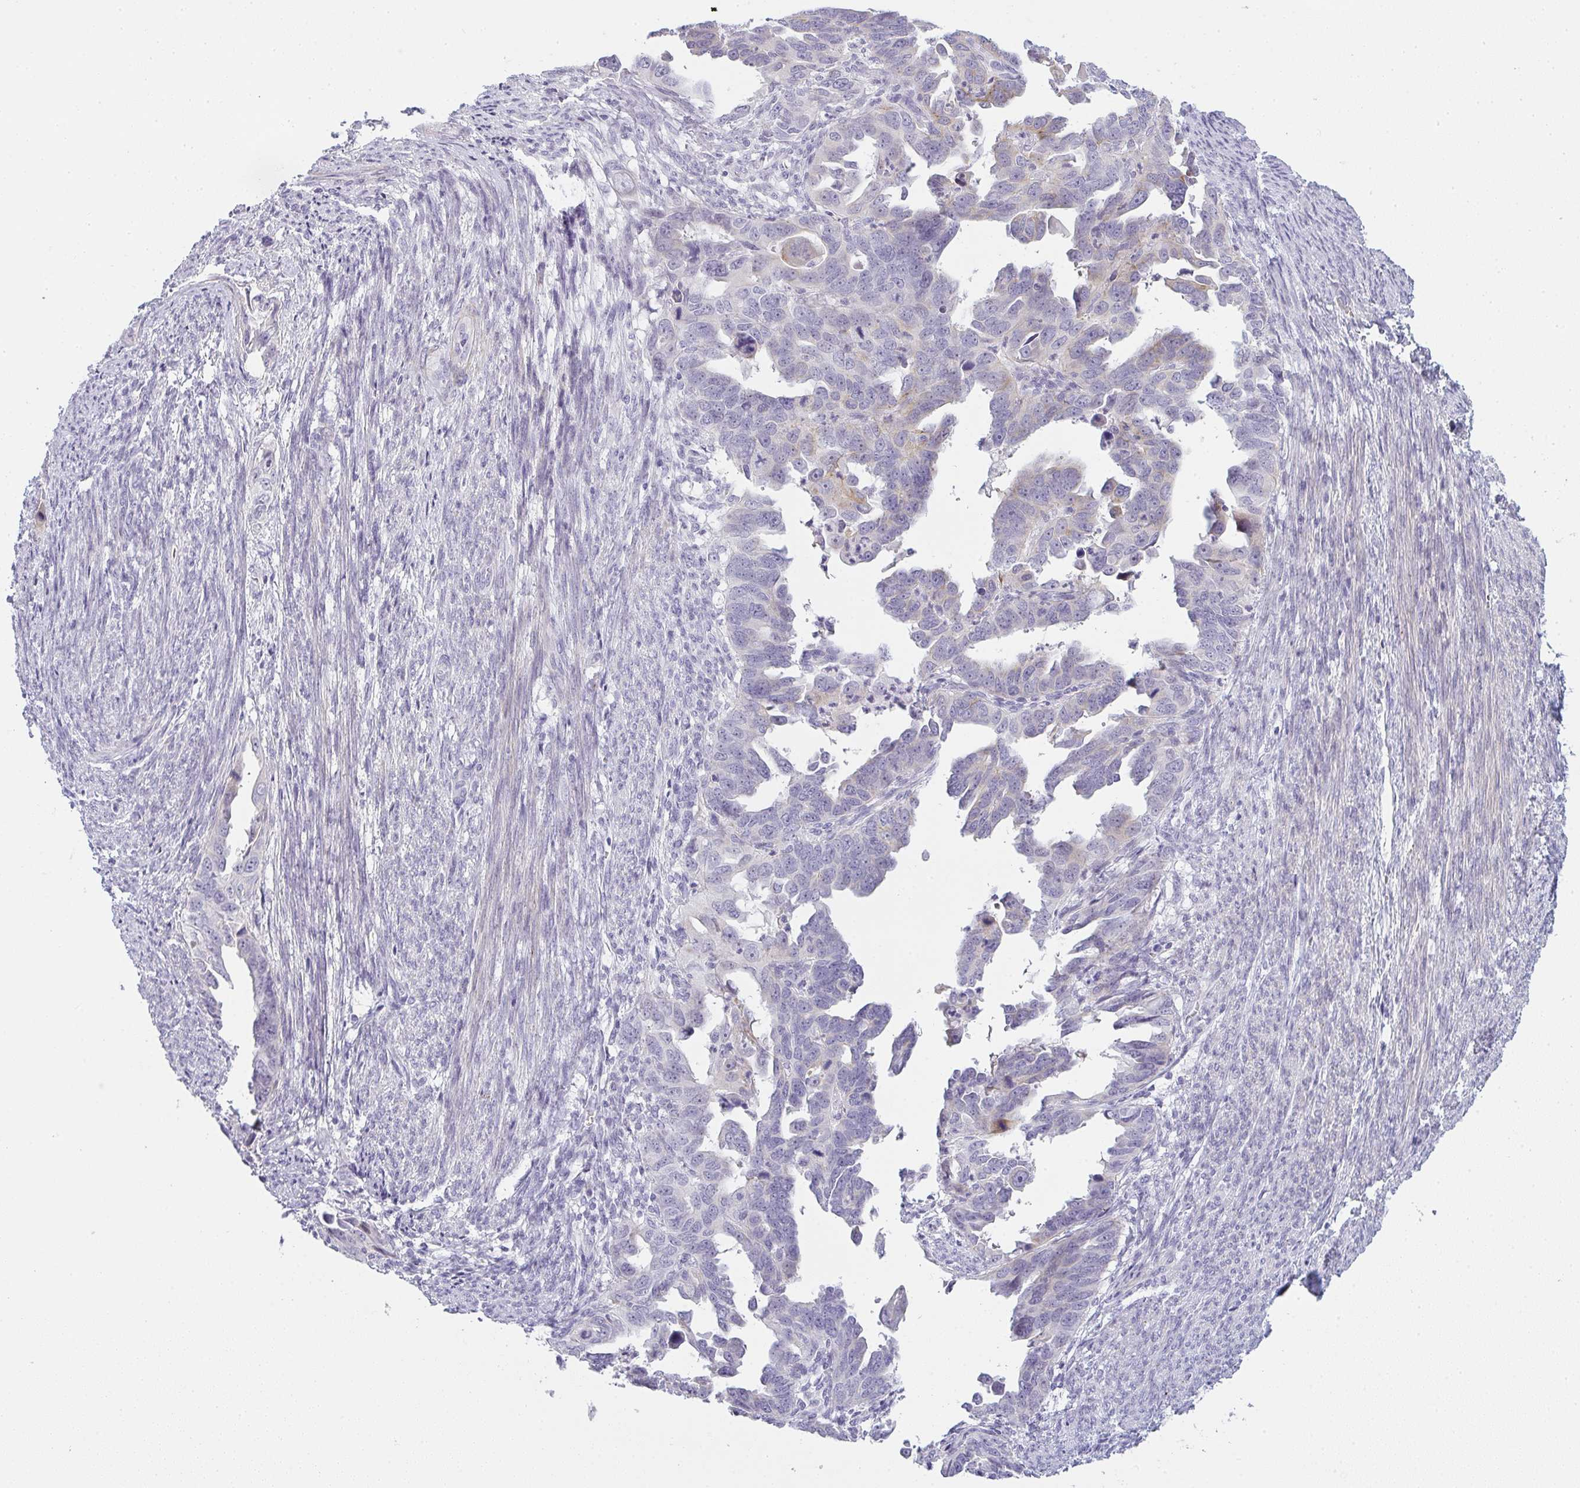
{"staining": {"intensity": "moderate", "quantity": "<25%", "location": "cytoplasmic/membranous"}, "tissue": "endometrial cancer", "cell_type": "Tumor cells", "image_type": "cancer", "snomed": [{"axis": "morphology", "description": "Adenocarcinoma, NOS"}, {"axis": "topography", "description": "Endometrium"}], "caption": "A low amount of moderate cytoplasmic/membranous staining is appreciated in about <25% of tumor cells in endometrial cancer (adenocarcinoma) tissue.", "gene": "SIRPB2", "patient": {"sex": "female", "age": 65}}